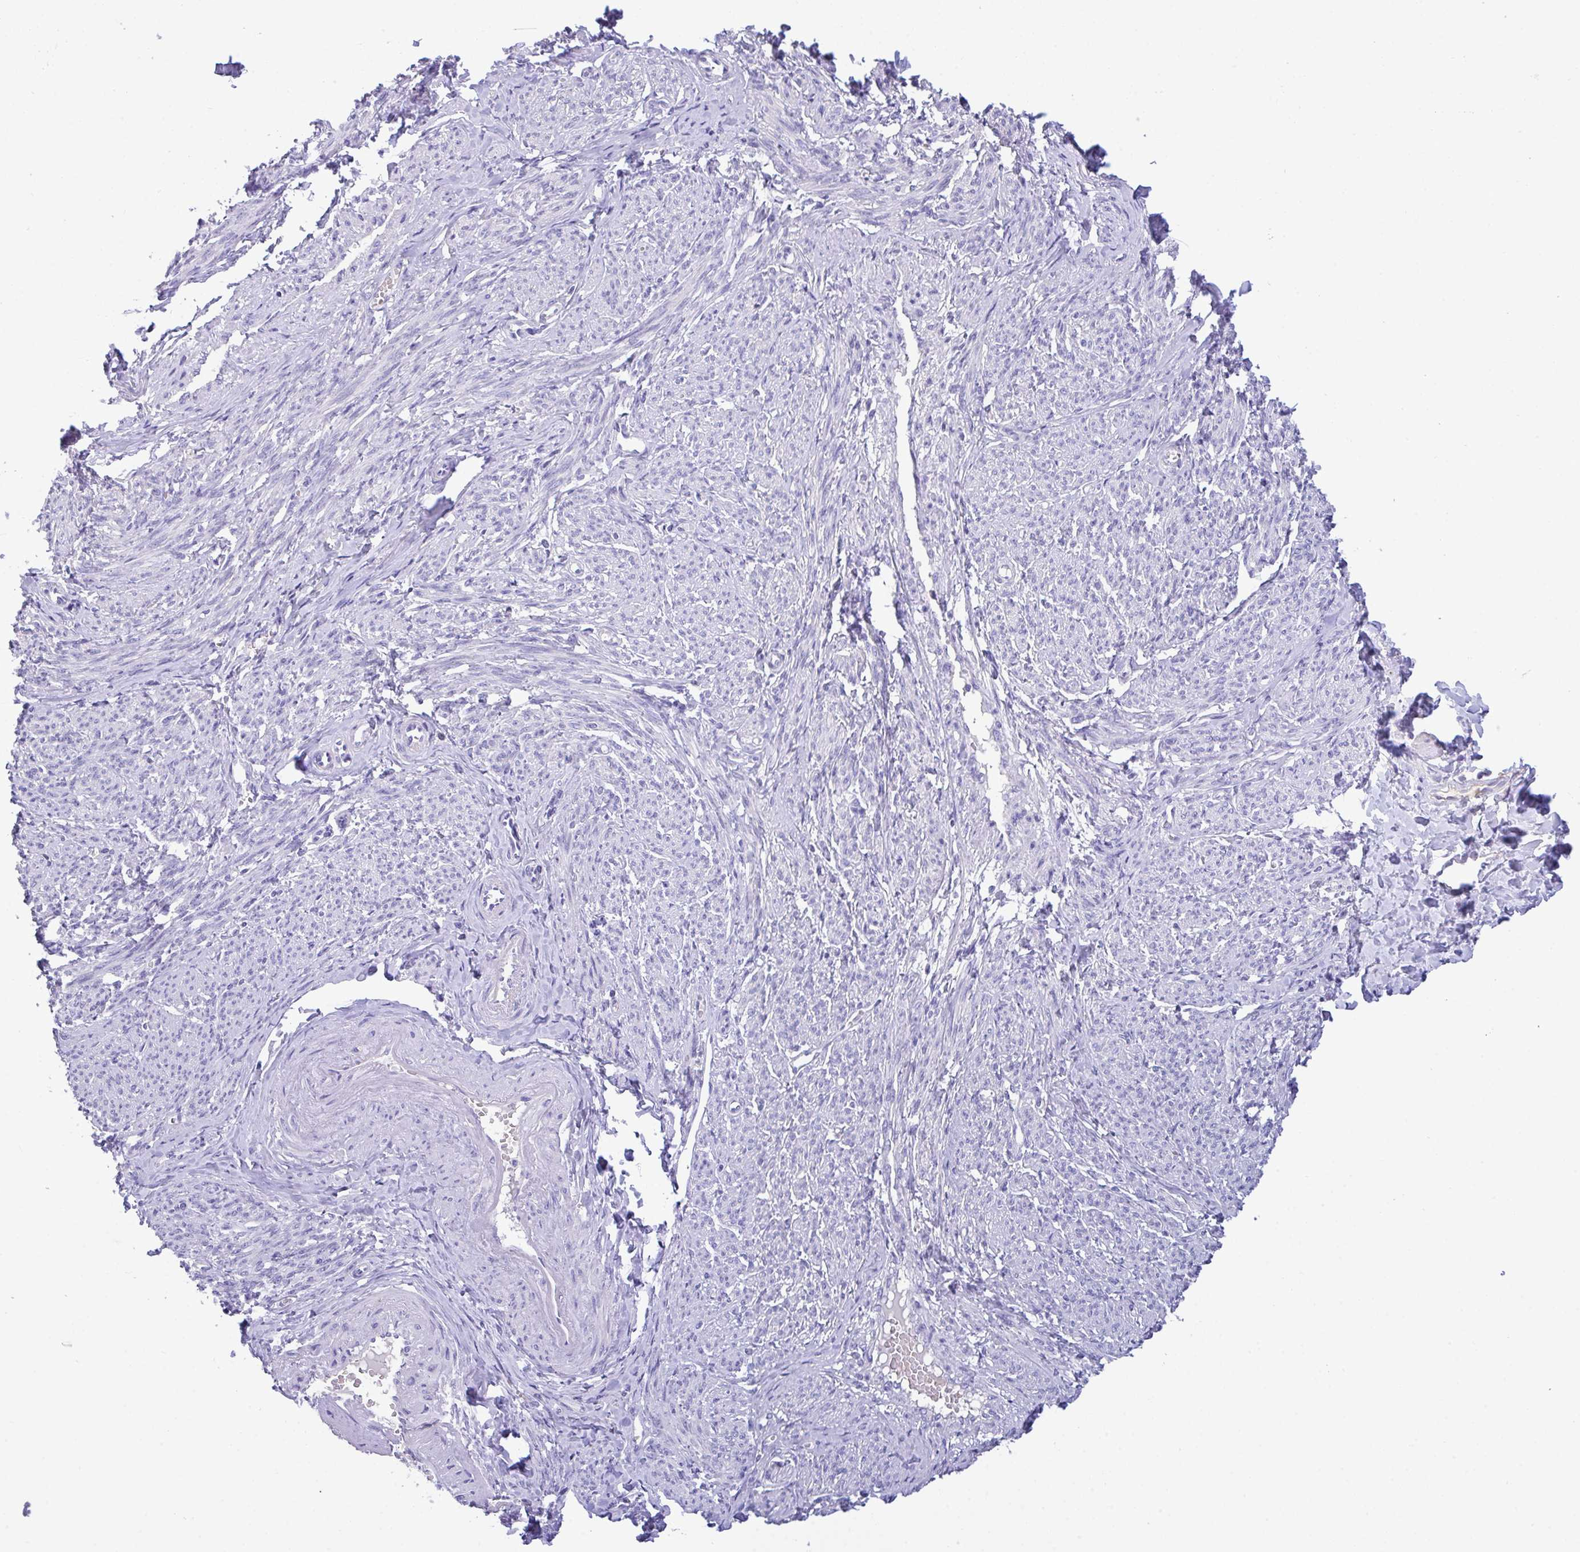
{"staining": {"intensity": "negative", "quantity": "none", "location": "none"}, "tissue": "smooth muscle", "cell_type": "Smooth muscle cells", "image_type": "normal", "snomed": [{"axis": "morphology", "description": "Normal tissue, NOS"}, {"axis": "topography", "description": "Smooth muscle"}], "caption": "Histopathology image shows no protein expression in smooth muscle cells of normal smooth muscle. Nuclei are stained in blue.", "gene": "CA10", "patient": {"sex": "female", "age": 65}}